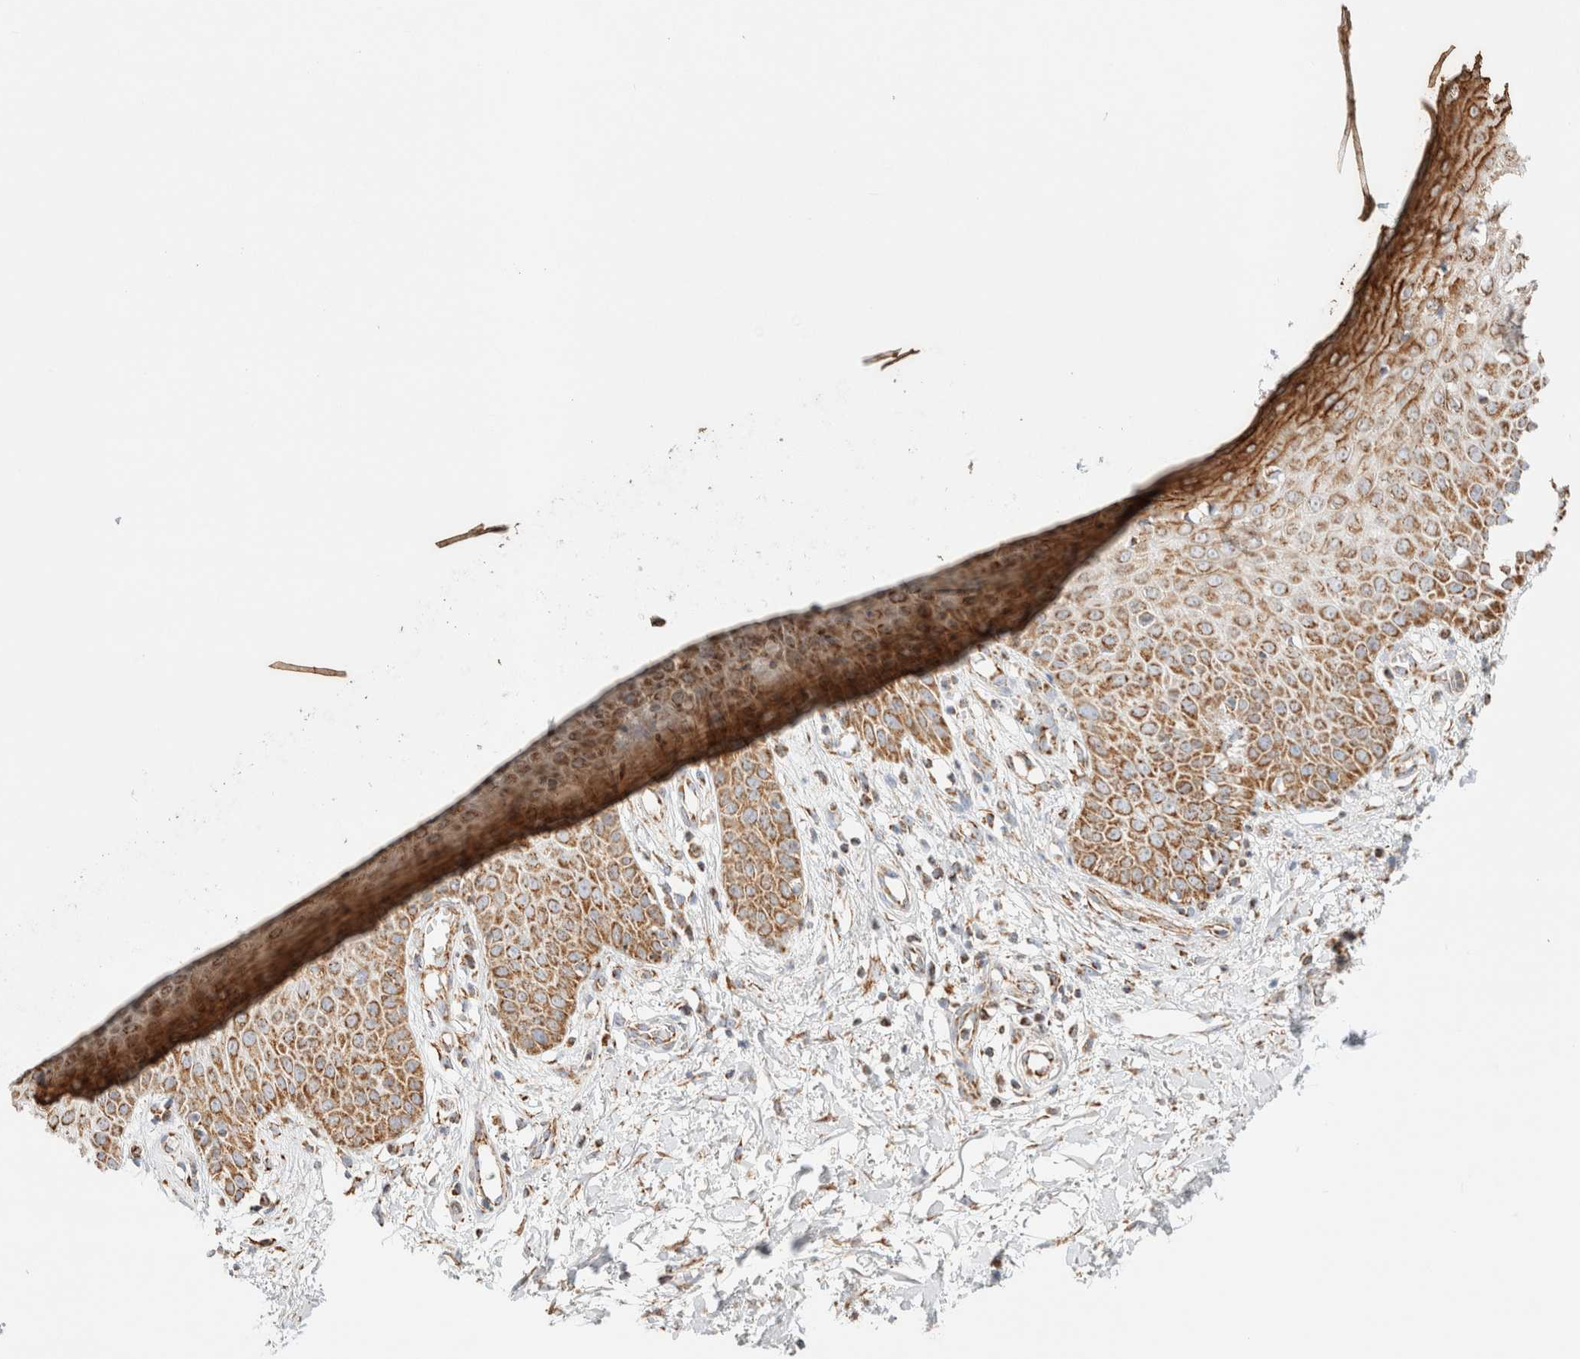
{"staining": {"intensity": "weak", "quantity": "25%-75%", "location": "cytoplasmic/membranous"}, "tissue": "skin", "cell_type": "Fibroblasts", "image_type": "normal", "snomed": [{"axis": "morphology", "description": "Normal tissue, NOS"}, {"axis": "morphology", "description": "Inflammation, NOS"}, {"axis": "topography", "description": "Skin"}], "caption": "DAB immunohistochemical staining of normal skin reveals weak cytoplasmic/membranous protein expression in about 25%-75% of fibroblasts. (Brightfield microscopy of DAB IHC at high magnification).", "gene": "PHB2", "patient": {"sex": "female", "age": 44}}